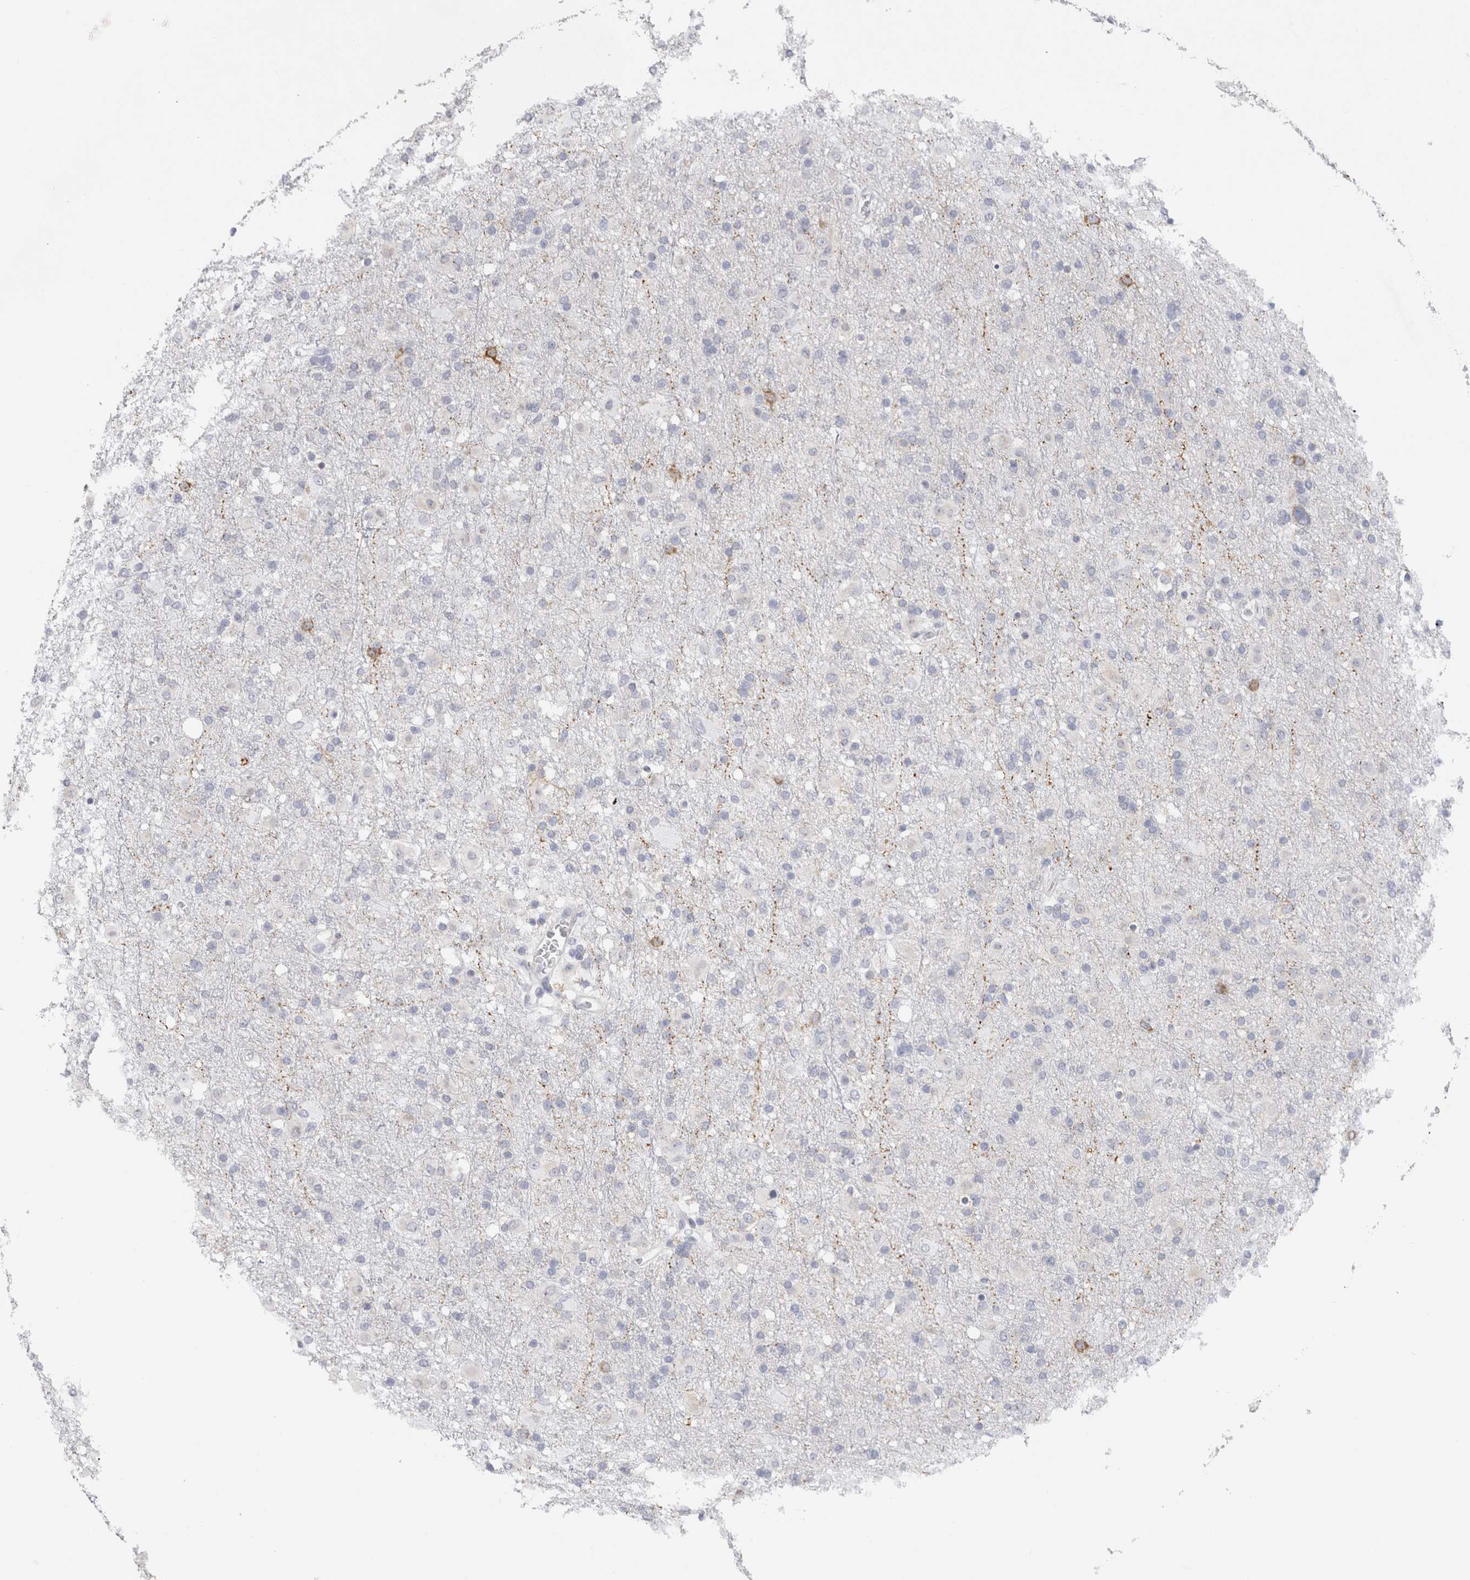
{"staining": {"intensity": "negative", "quantity": "none", "location": "none"}, "tissue": "glioma", "cell_type": "Tumor cells", "image_type": "cancer", "snomed": [{"axis": "morphology", "description": "Glioma, malignant, Low grade"}, {"axis": "topography", "description": "Brain"}], "caption": "IHC micrograph of human malignant glioma (low-grade) stained for a protein (brown), which exhibits no positivity in tumor cells.", "gene": "C9orf50", "patient": {"sex": "male", "age": 65}}